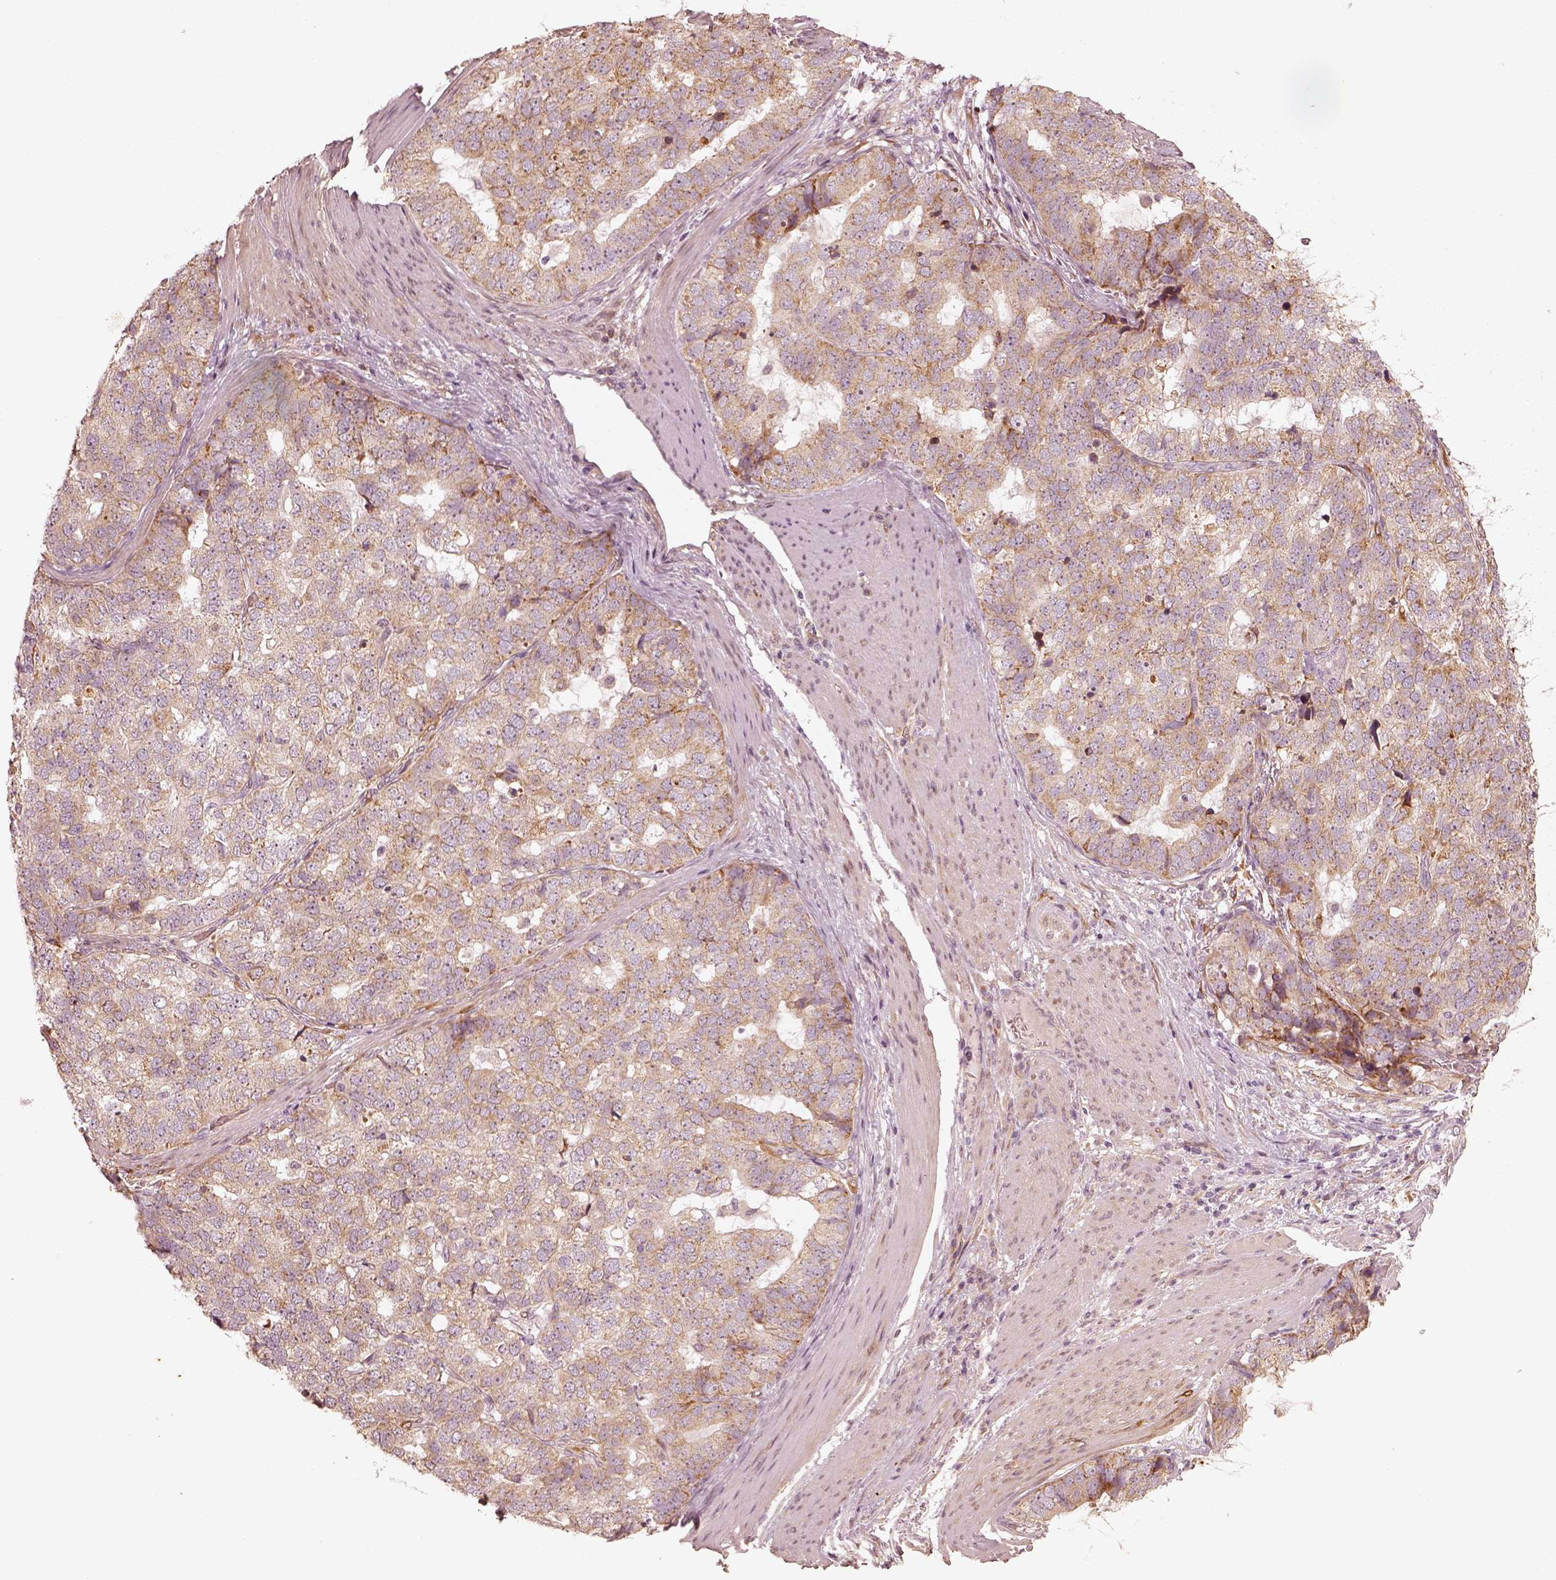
{"staining": {"intensity": "moderate", "quantity": ">75%", "location": "cytoplasmic/membranous"}, "tissue": "stomach cancer", "cell_type": "Tumor cells", "image_type": "cancer", "snomed": [{"axis": "morphology", "description": "Adenocarcinoma, NOS"}, {"axis": "topography", "description": "Stomach"}], "caption": "Moderate cytoplasmic/membranous staining for a protein is seen in approximately >75% of tumor cells of stomach adenocarcinoma using immunohistochemistry (IHC).", "gene": "WLS", "patient": {"sex": "male", "age": 69}}